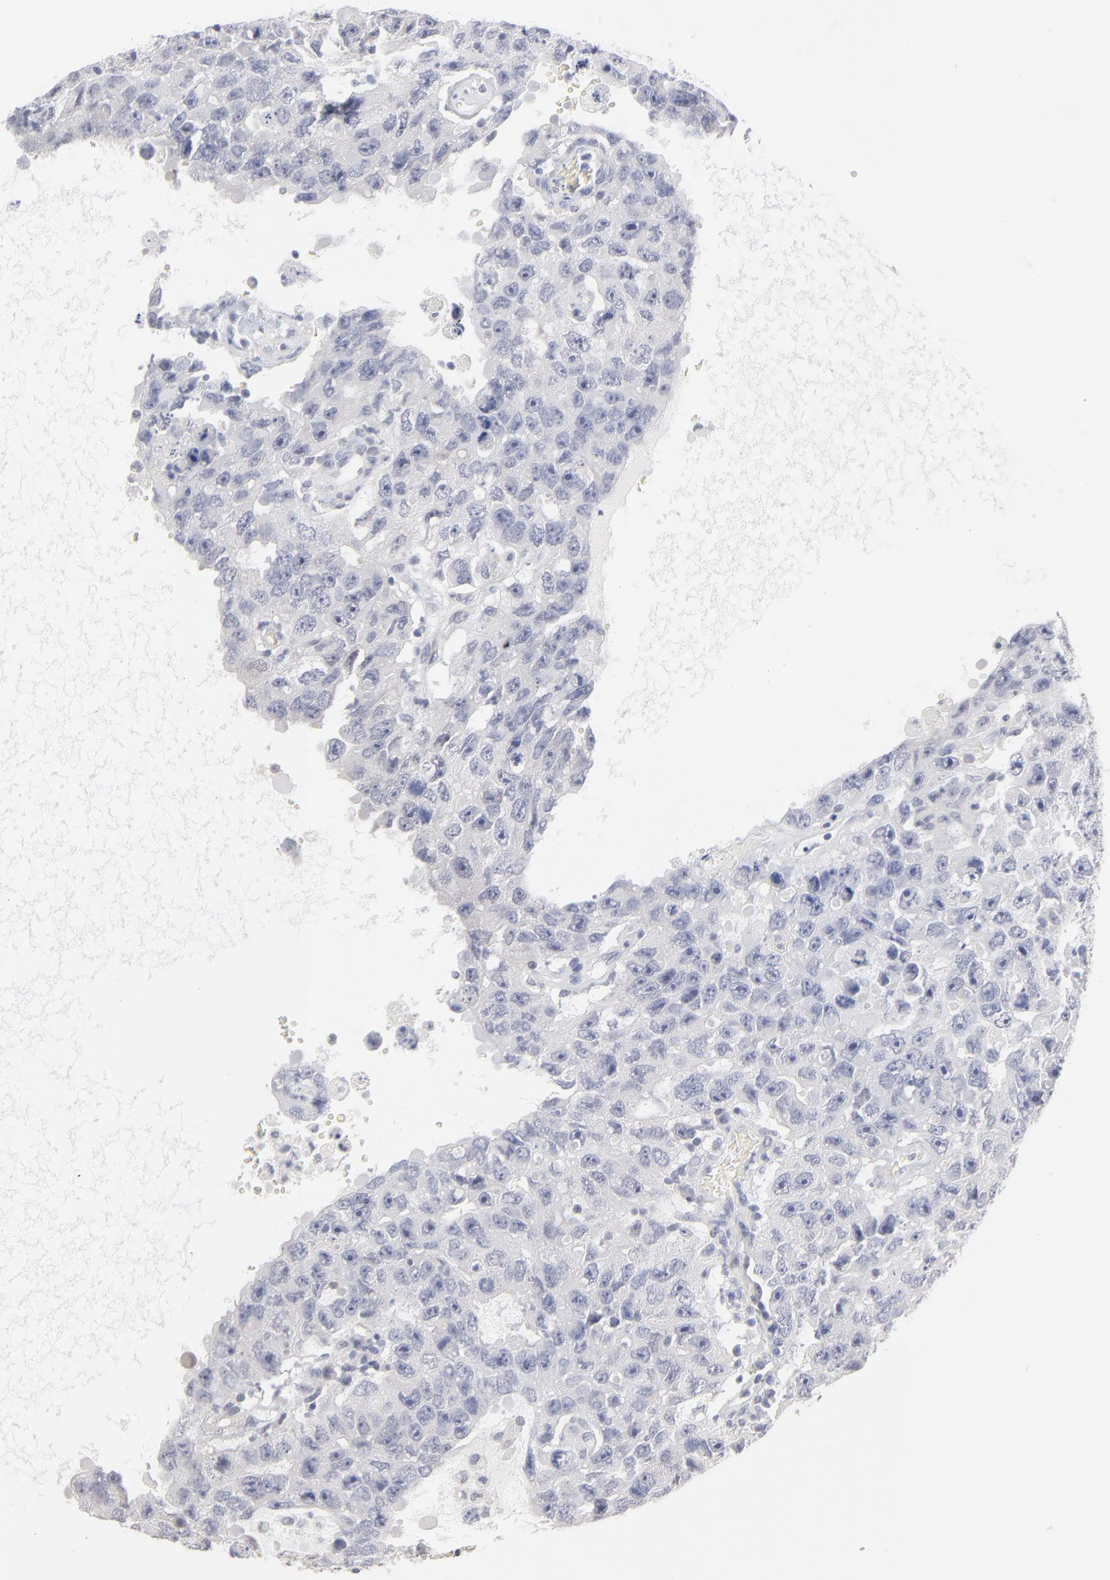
{"staining": {"intensity": "negative", "quantity": "none", "location": "none"}, "tissue": "testis cancer", "cell_type": "Tumor cells", "image_type": "cancer", "snomed": [{"axis": "morphology", "description": "Carcinoma, Embryonal, NOS"}, {"axis": "topography", "description": "Testis"}], "caption": "Protein analysis of embryonal carcinoma (testis) exhibits no significant staining in tumor cells.", "gene": "RBM3", "patient": {"sex": "male", "age": 26}}